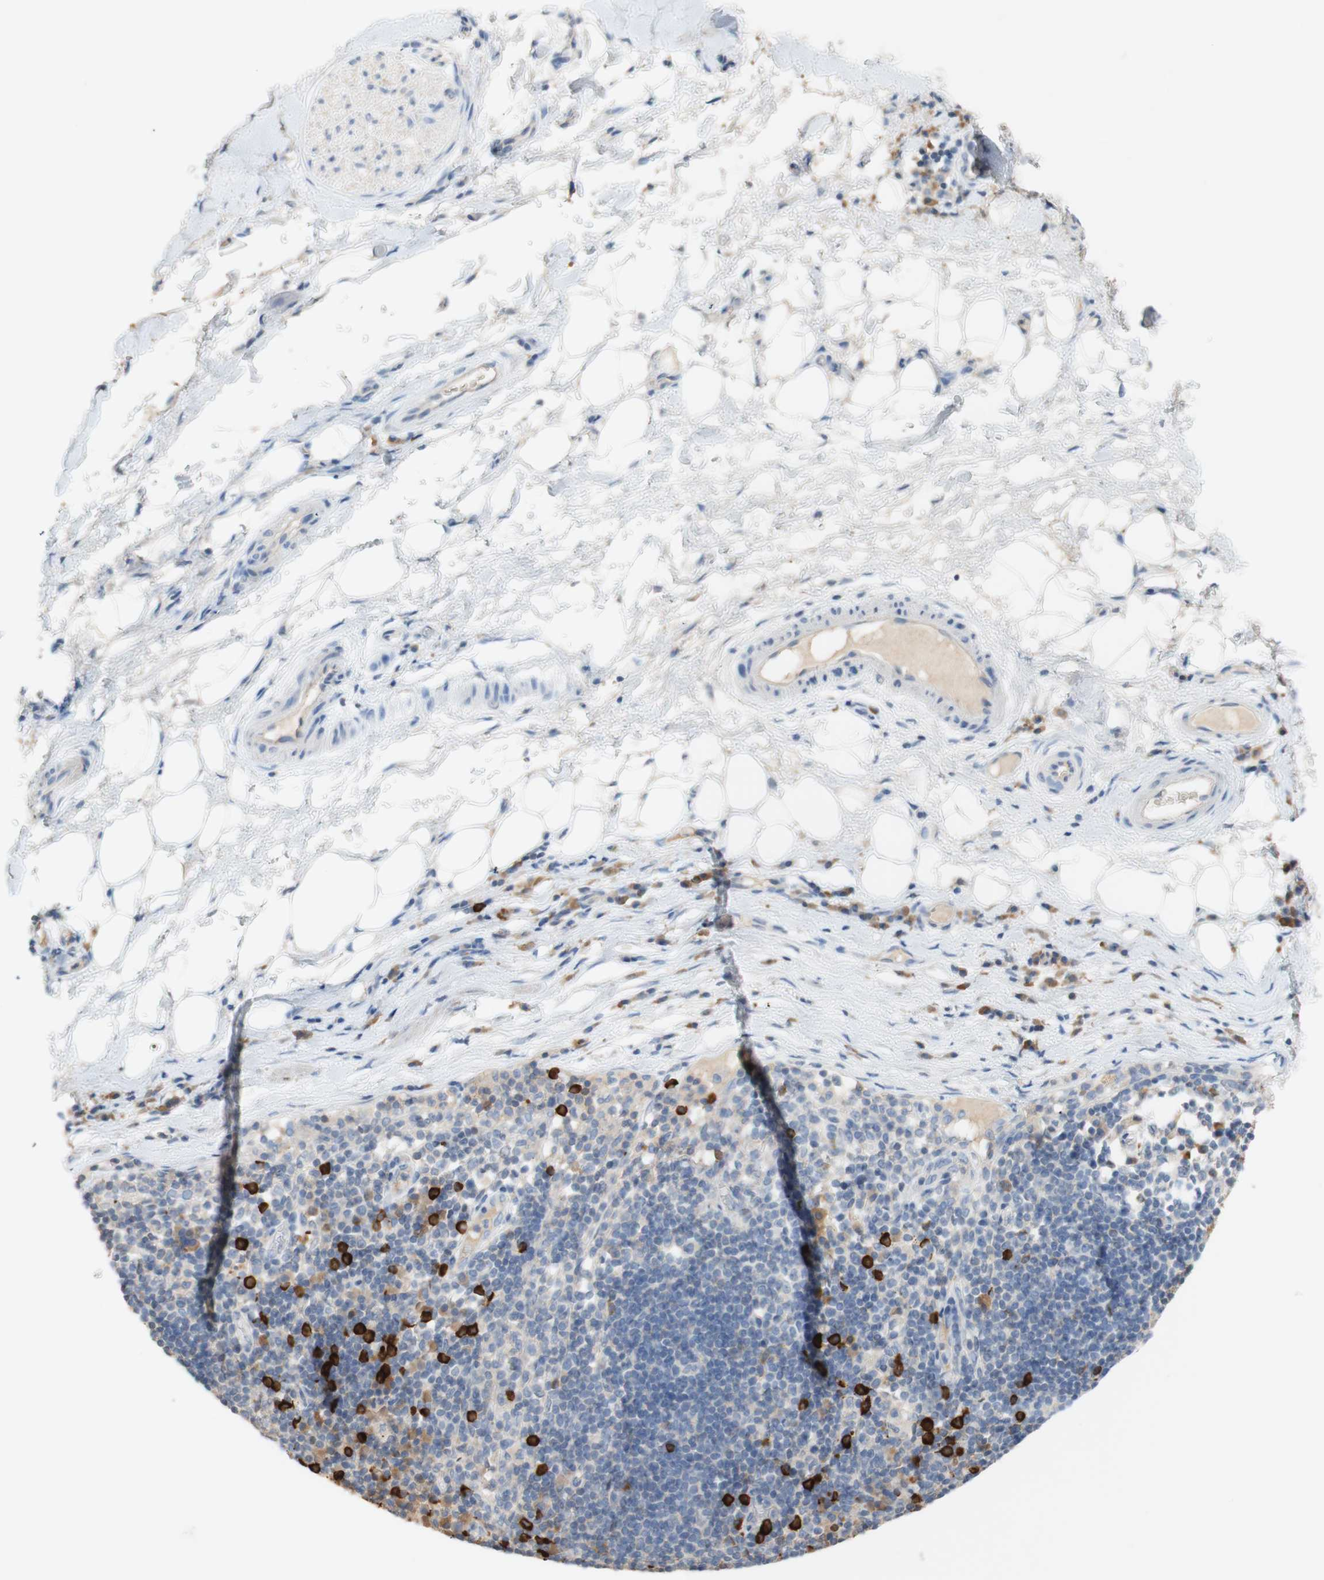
{"staining": {"intensity": "negative", "quantity": "none", "location": "none"}, "tissue": "adipose tissue", "cell_type": "Adipocytes", "image_type": "normal", "snomed": [{"axis": "morphology", "description": "Normal tissue, NOS"}, {"axis": "morphology", "description": "Adenocarcinoma, NOS"}, {"axis": "topography", "description": "Esophagus"}], "caption": "IHC histopathology image of normal adipose tissue: human adipose tissue stained with DAB exhibits no significant protein staining in adipocytes.", "gene": "PACSIN1", "patient": {"sex": "male", "age": 62}}